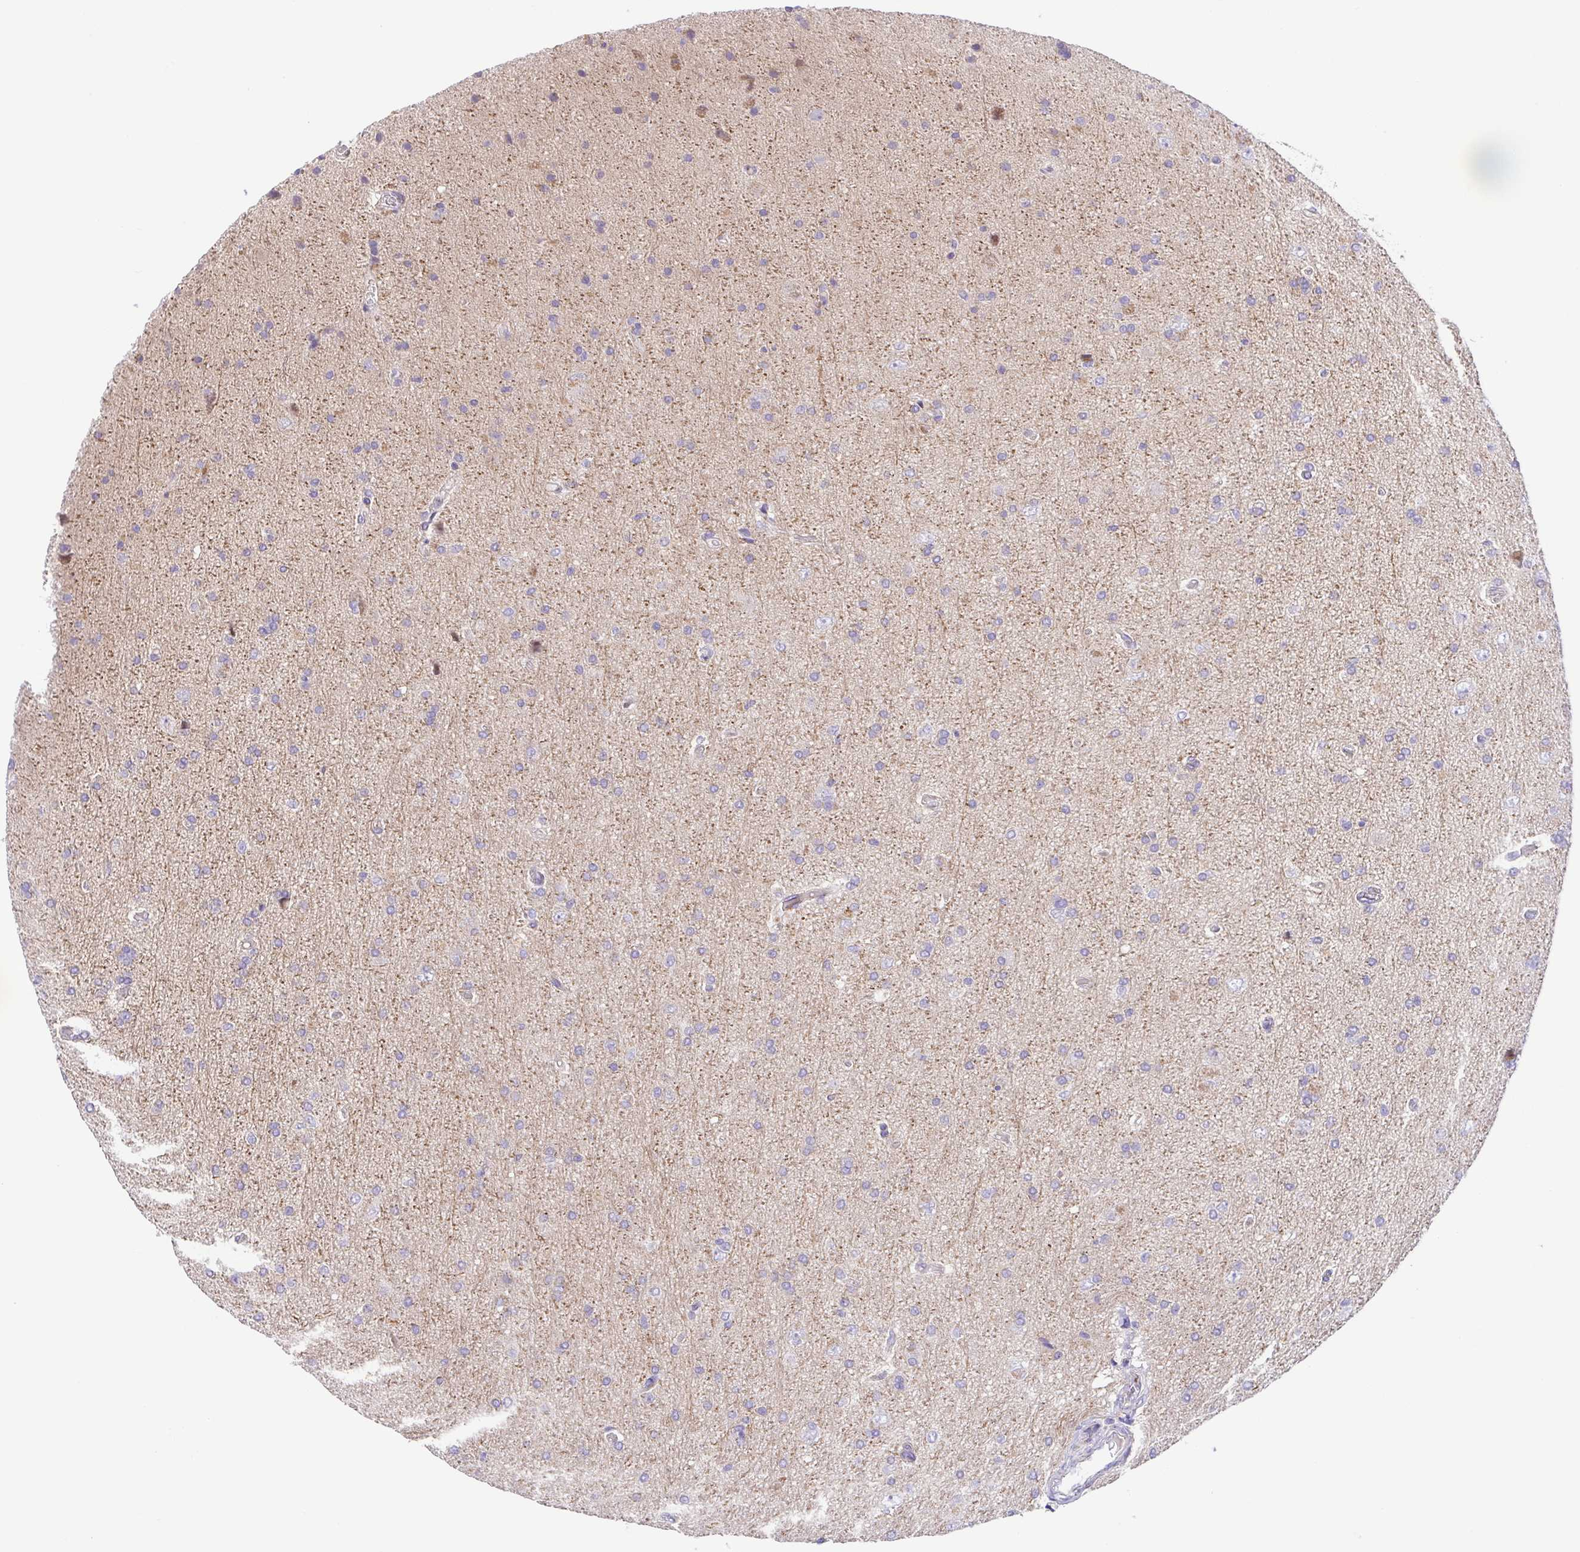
{"staining": {"intensity": "negative", "quantity": "none", "location": "none"}, "tissue": "glioma", "cell_type": "Tumor cells", "image_type": "cancer", "snomed": [{"axis": "morphology", "description": "Glioma, malignant, High grade"}, {"axis": "topography", "description": "Cerebral cortex"}], "caption": "The immunohistochemistry (IHC) photomicrograph has no significant staining in tumor cells of glioma tissue.", "gene": "SLC13A1", "patient": {"sex": "male", "age": 70}}